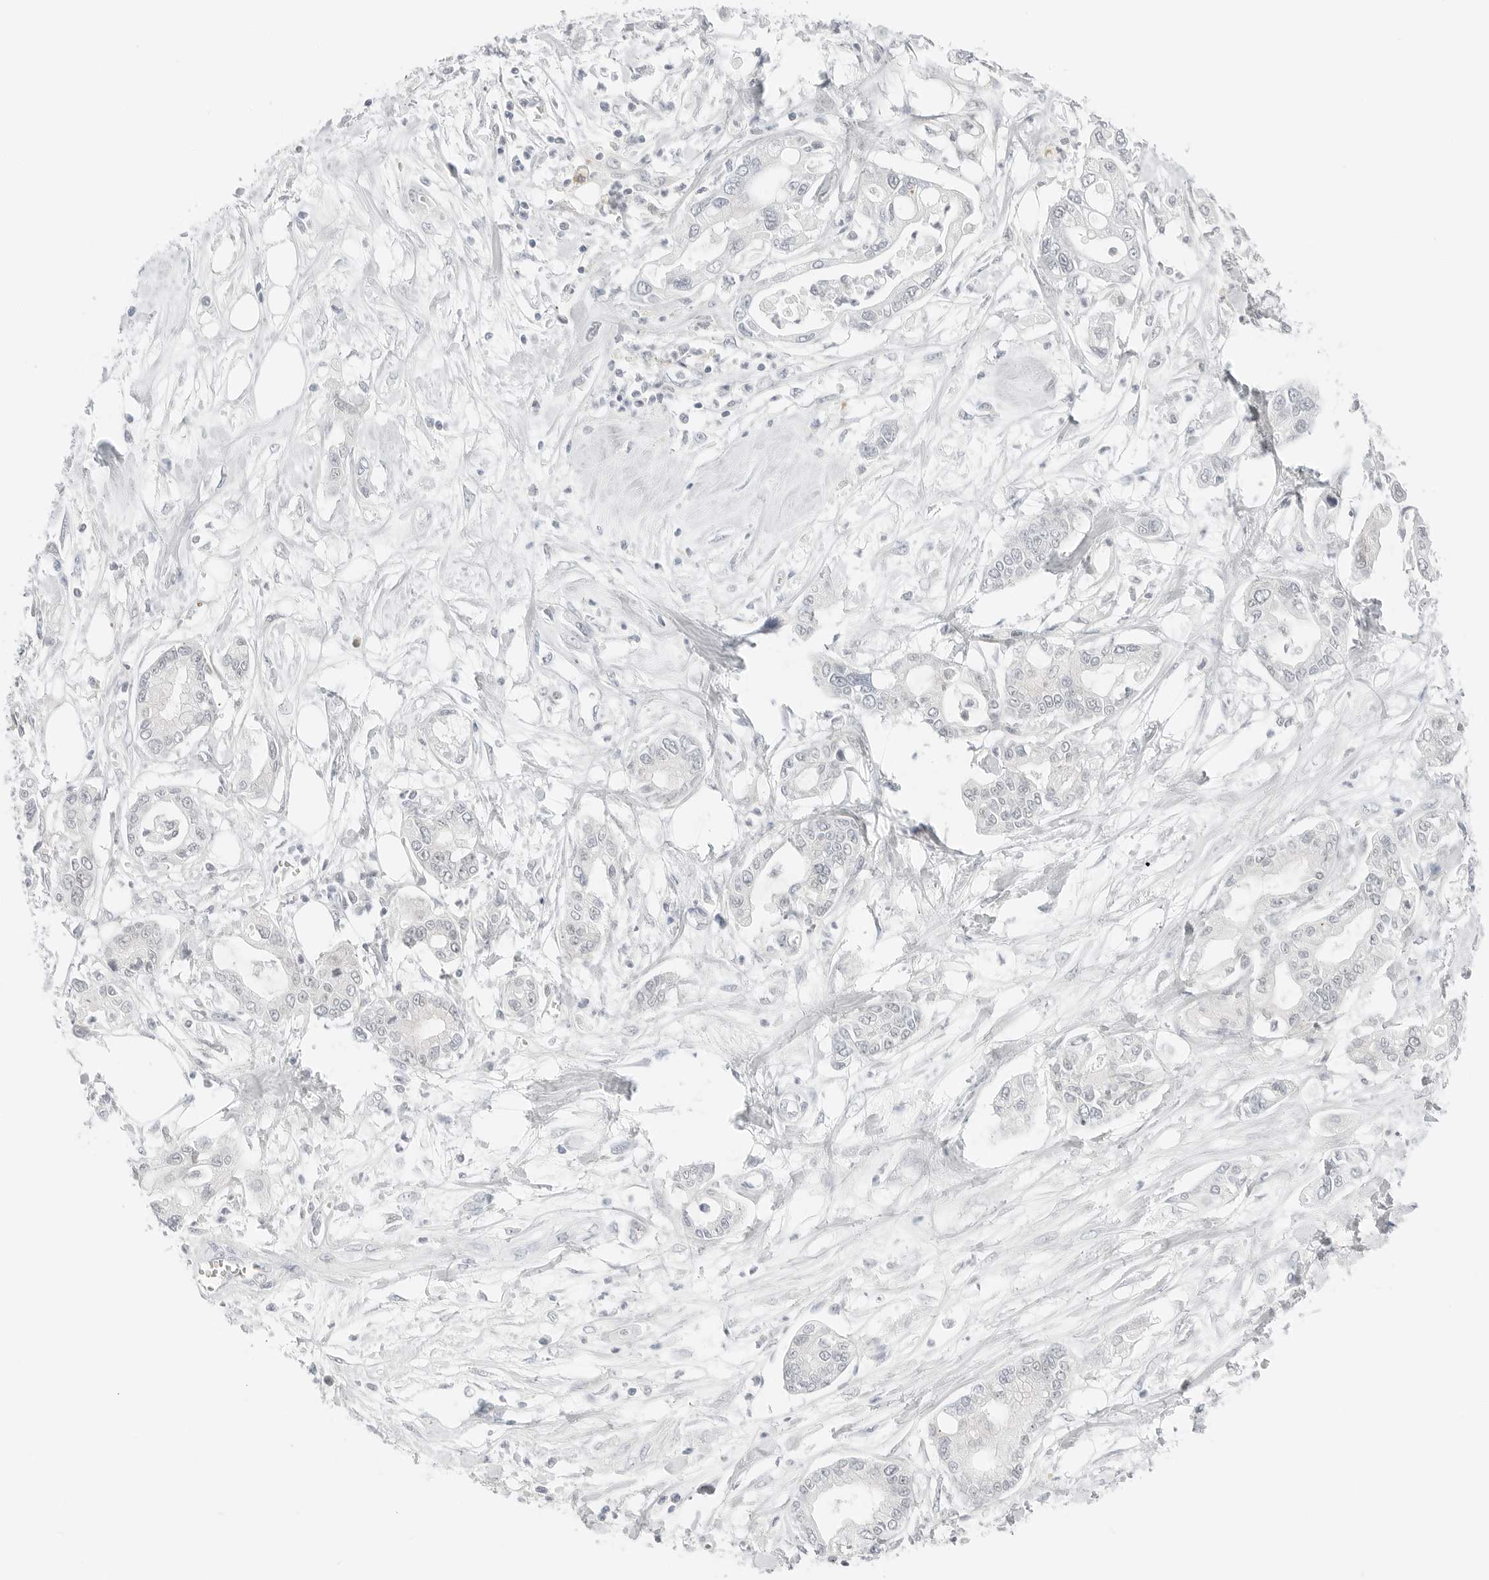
{"staining": {"intensity": "negative", "quantity": "none", "location": "none"}, "tissue": "pancreatic cancer", "cell_type": "Tumor cells", "image_type": "cancer", "snomed": [{"axis": "morphology", "description": "Adenocarcinoma, NOS"}, {"axis": "topography", "description": "Pancreas"}], "caption": "A photomicrograph of human pancreatic cancer (adenocarcinoma) is negative for staining in tumor cells.", "gene": "IQCC", "patient": {"sex": "male", "age": 68}}